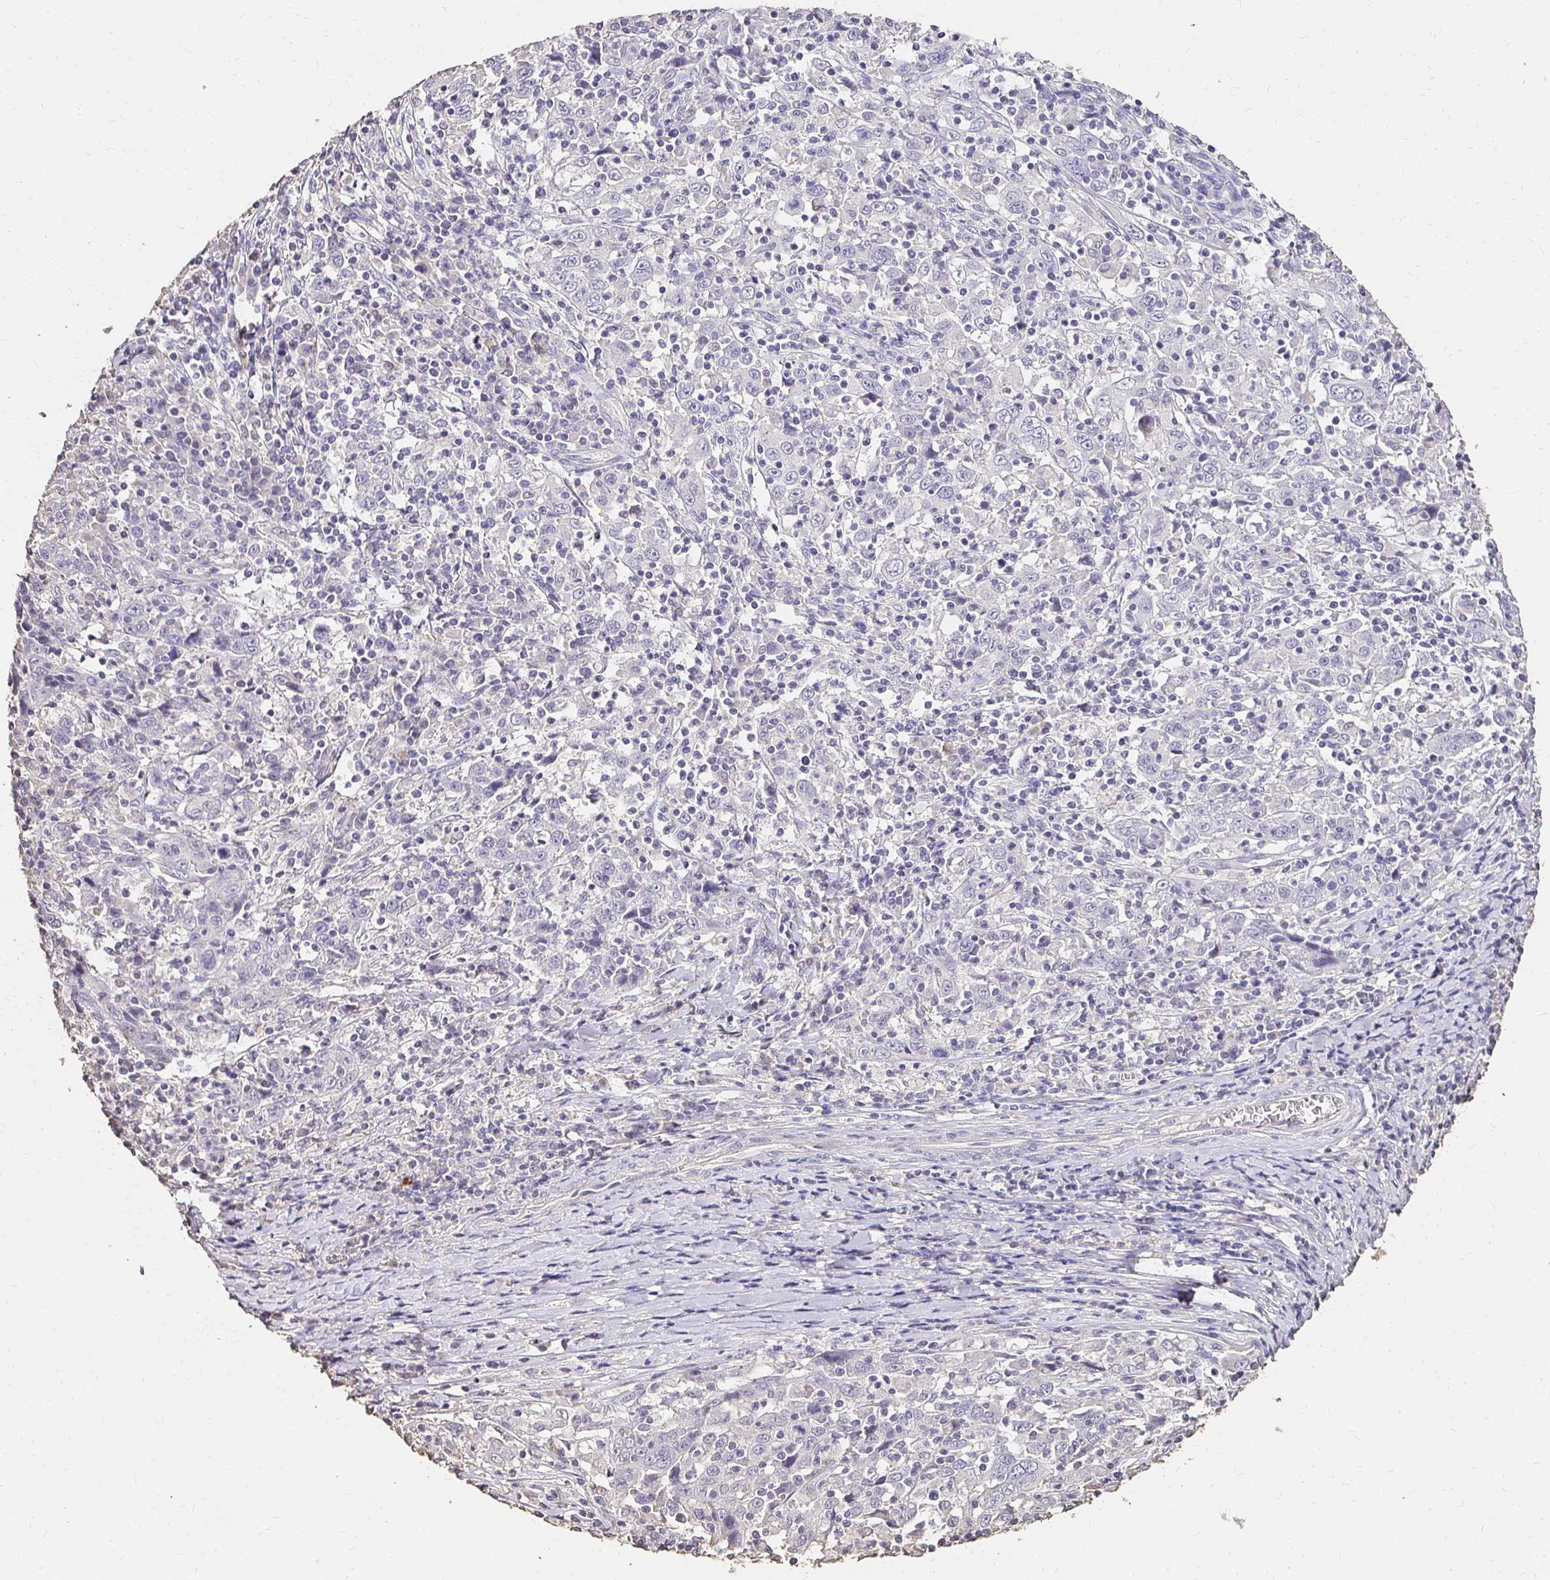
{"staining": {"intensity": "negative", "quantity": "none", "location": "none"}, "tissue": "cervical cancer", "cell_type": "Tumor cells", "image_type": "cancer", "snomed": [{"axis": "morphology", "description": "Squamous cell carcinoma, NOS"}, {"axis": "topography", "description": "Cervix"}], "caption": "Immunohistochemical staining of human cervical cancer (squamous cell carcinoma) displays no significant staining in tumor cells. Brightfield microscopy of IHC stained with DAB (3,3'-diaminobenzidine) (brown) and hematoxylin (blue), captured at high magnification.", "gene": "UGT1A6", "patient": {"sex": "female", "age": 46}}